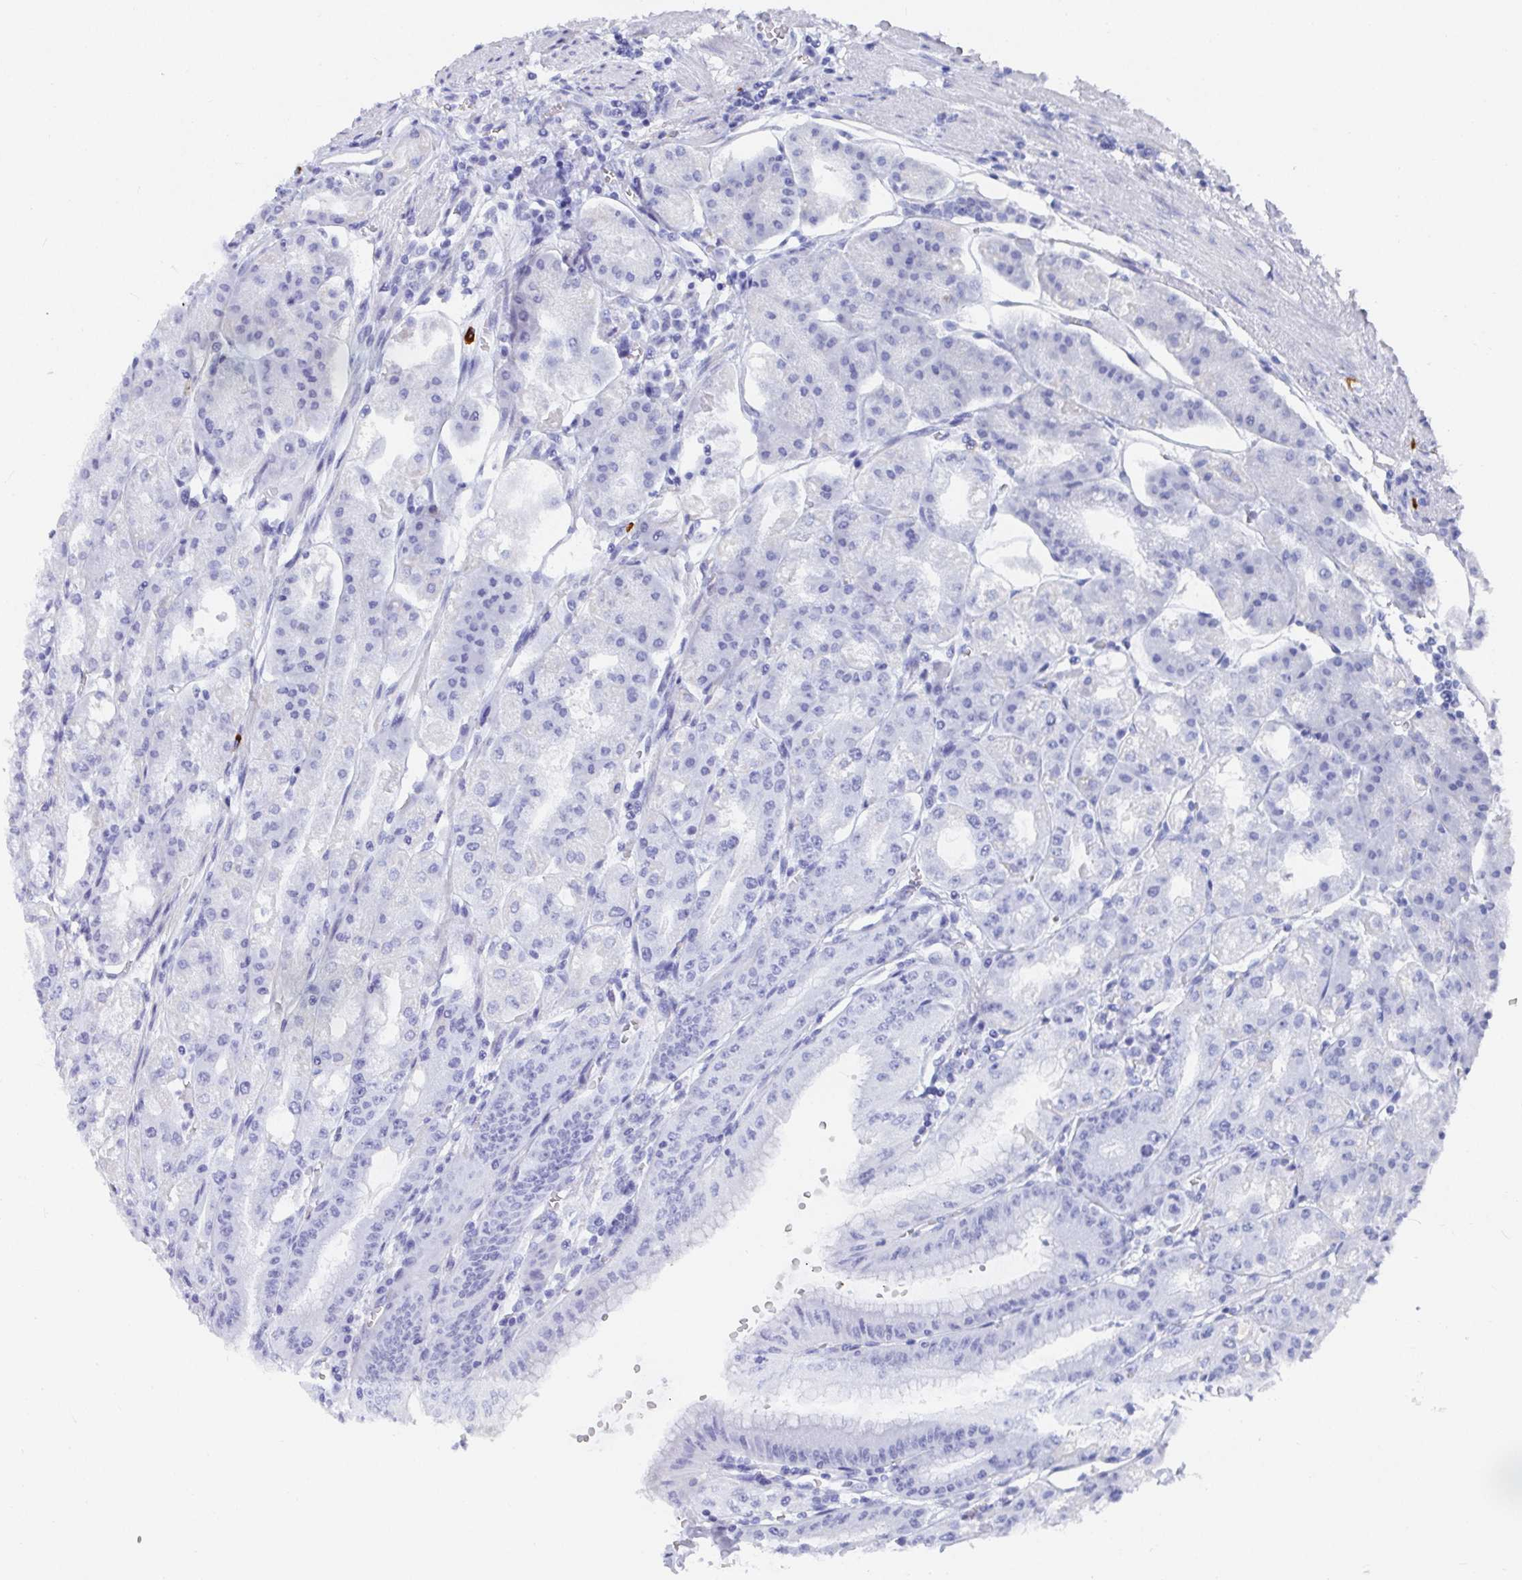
{"staining": {"intensity": "negative", "quantity": "none", "location": "none"}, "tissue": "stomach", "cell_type": "Glandular cells", "image_type": "normal", "snomed": [{"axis": "morphology", "description": "Normal tissue, NOS"}, {"axis": "topography", "description": "Stomach, lower"}], "caption": "Immunohistochemistry histopathology image of benign stomach stained for a protein (brown), which demonstrates no positivity in glandular cells.", "gene": "GRIA1", "patient": {"sex": "male", "age": 71}}